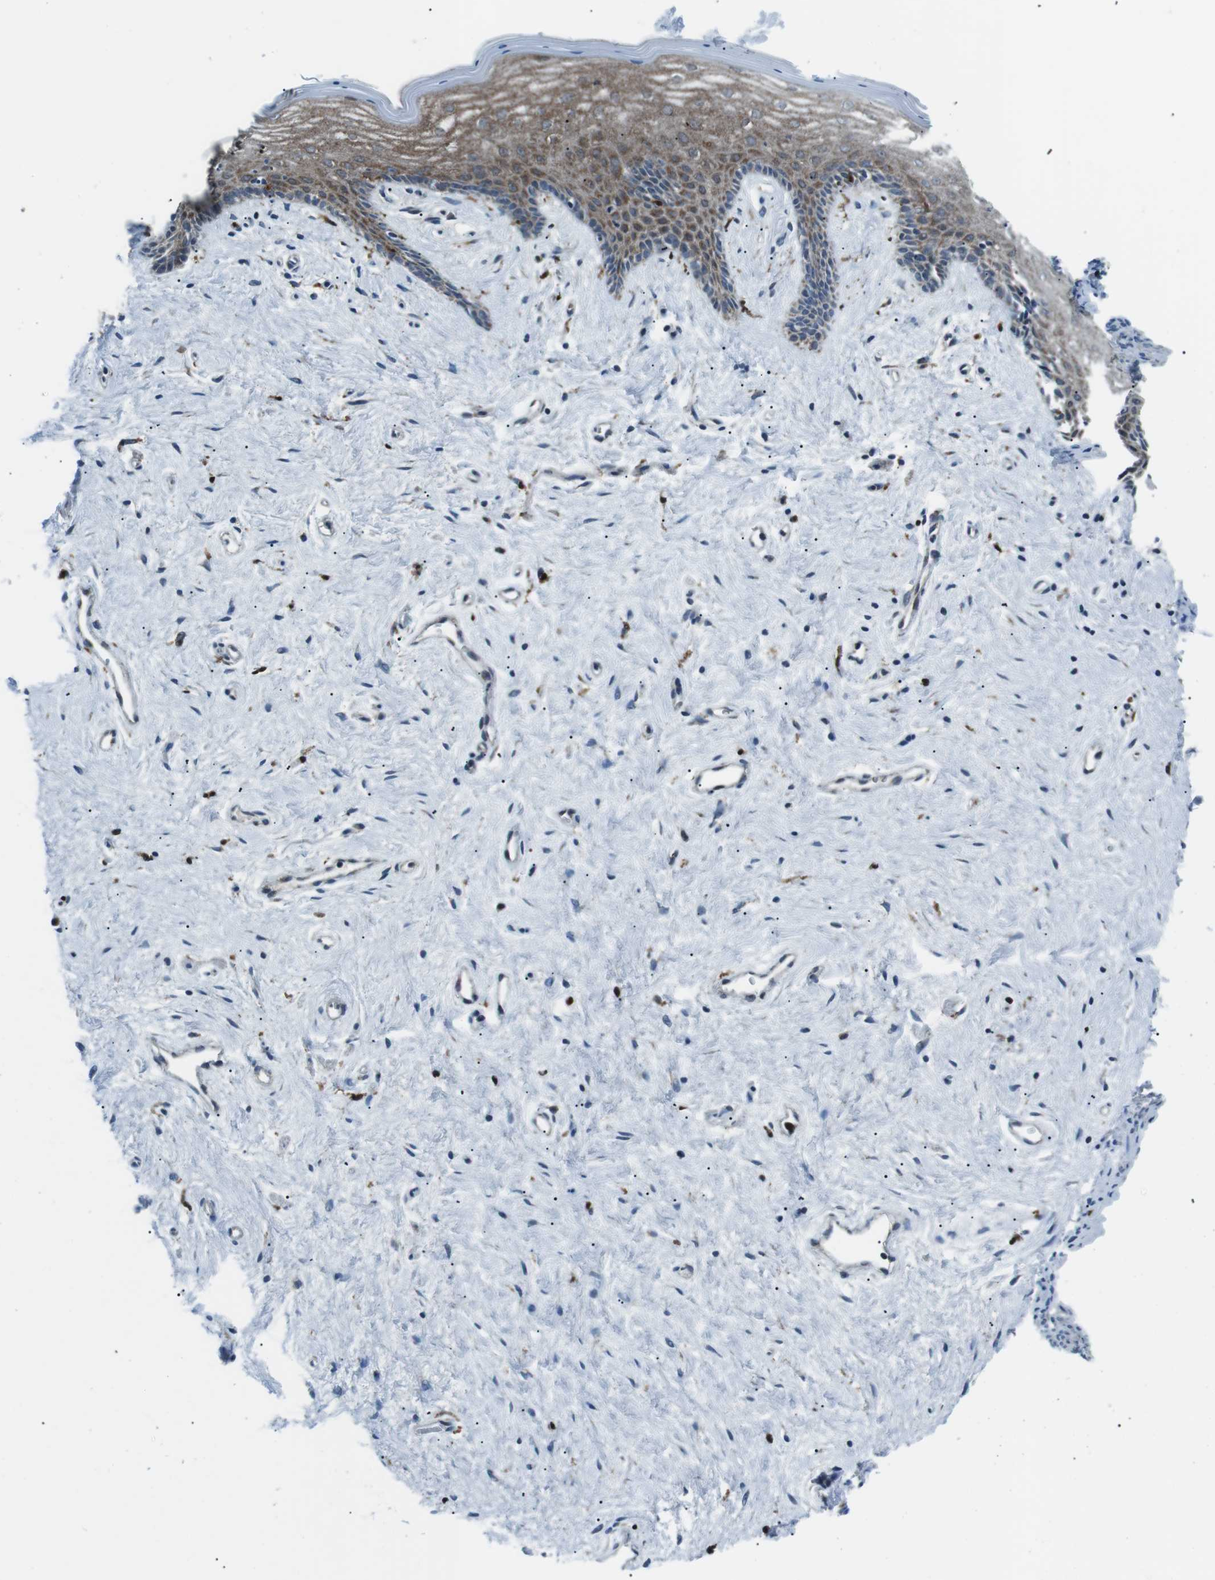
{"staining": {"intensity": "moderate", "quantity": ">75%", "location": "cytoplasmic/membranous"}, "tissue": "vagina", "cell_type": "Squamous epithelial cells", "image_type": "normal", "snomed": [{"axis": "morphology", "description": "Normal tissue, NOS"}, {"axis": "topography", "description": "Vagina"}], "caption": "A histopathology image of human vagina stained for a protein displays moderate cytoplasmic/membranous brown staining in squamous epithelial cells.", "gene": "BLNK", "patient": {"sex": "female", "age": 44}}